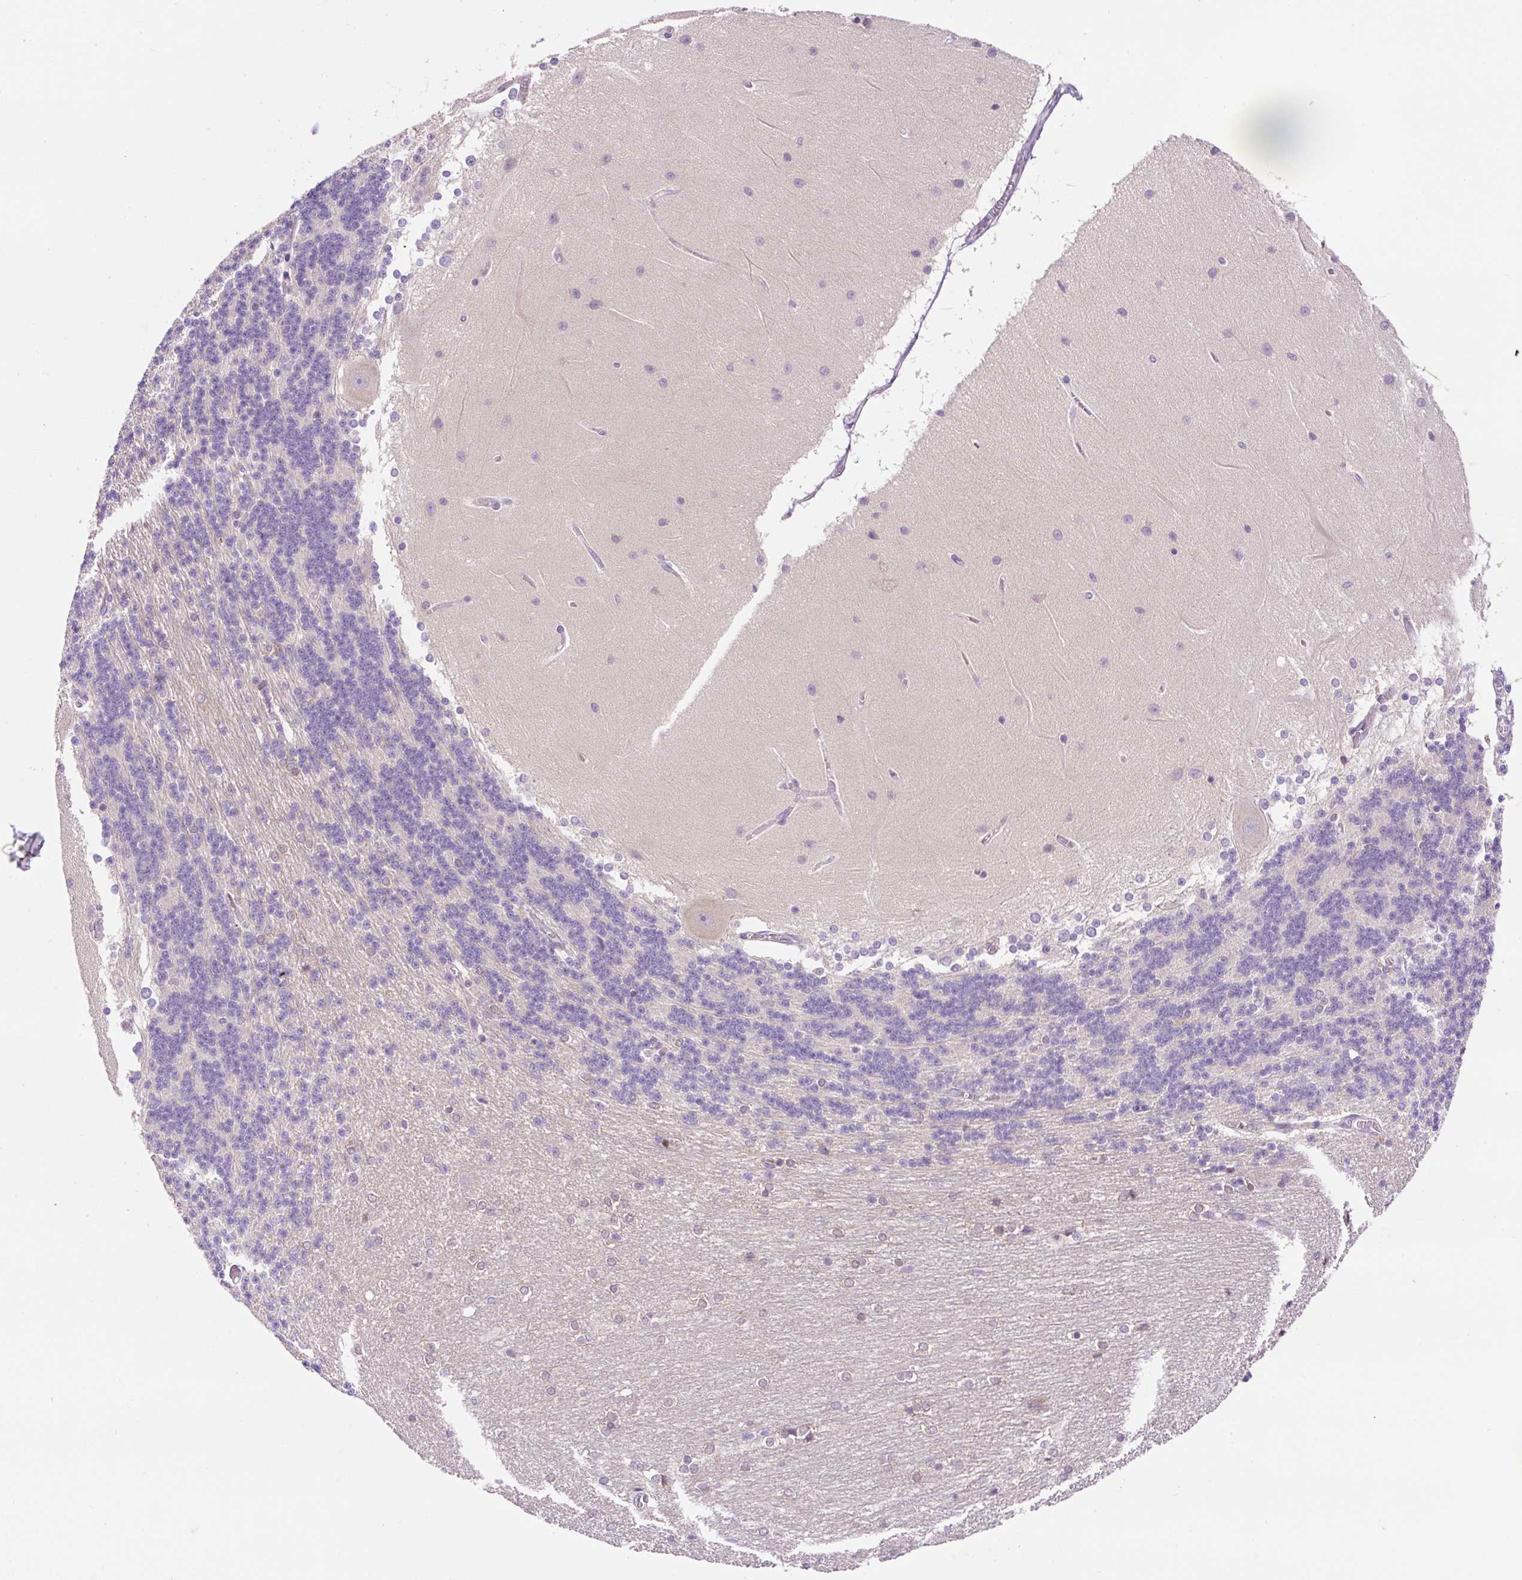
{"staining": {"intensity": "negative", "quantity": "none", "location": "none"}, "tissue": "cerebellum", "cell_type": "Cells in granular layer", "image_type": "normal", "snomed": [{"axis": "morphology", "description": "Normal tissue, NOS"}, {"axis": "topography", "description": "Cerebellum"}], "caption": "Cerebellum stained for a protein using IHC shows no positivity cells in granular layer.", "gene": "LHFPL5", "patient": {"sex": "female", "age": 54}}